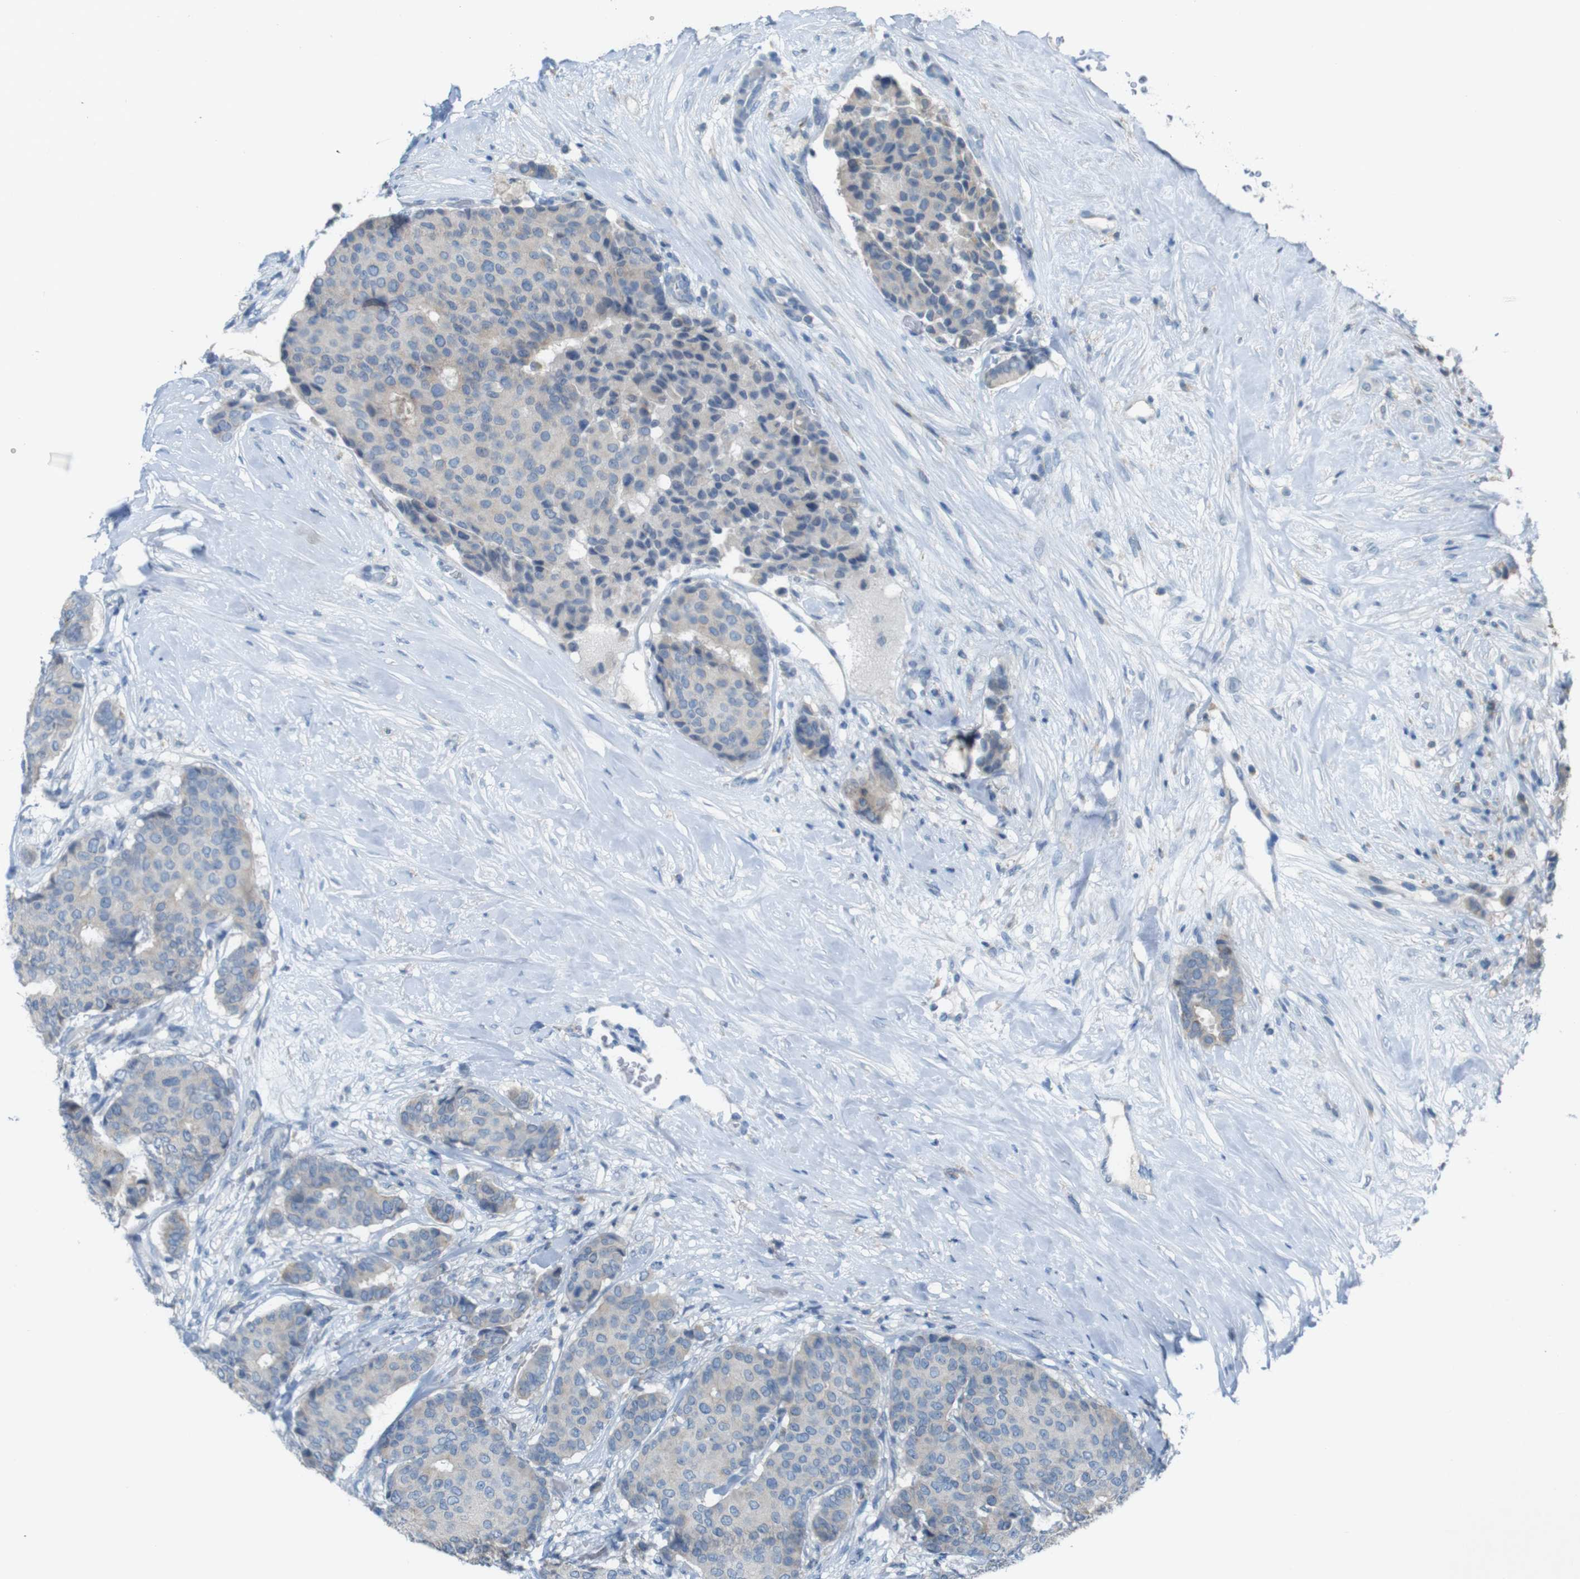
{"staining": {"intensity": "weak", "quantity": "25%-75%", "location": "cytoplasmic/membranous"}, "tissue": "breast cancer", "cell_type": "Tumor cells", "image_type": "cancer", "snomed": [{"axis": "morphology", "description": "Duct carcinoma"}, {"axis": "topography", "description": "Breast"}], "caption": "Breast cancer stained with a protein marker displays weak staining in tumor cells.", "gene": "MOGAT3", "patient": {"sex": "female", "age": 75}}